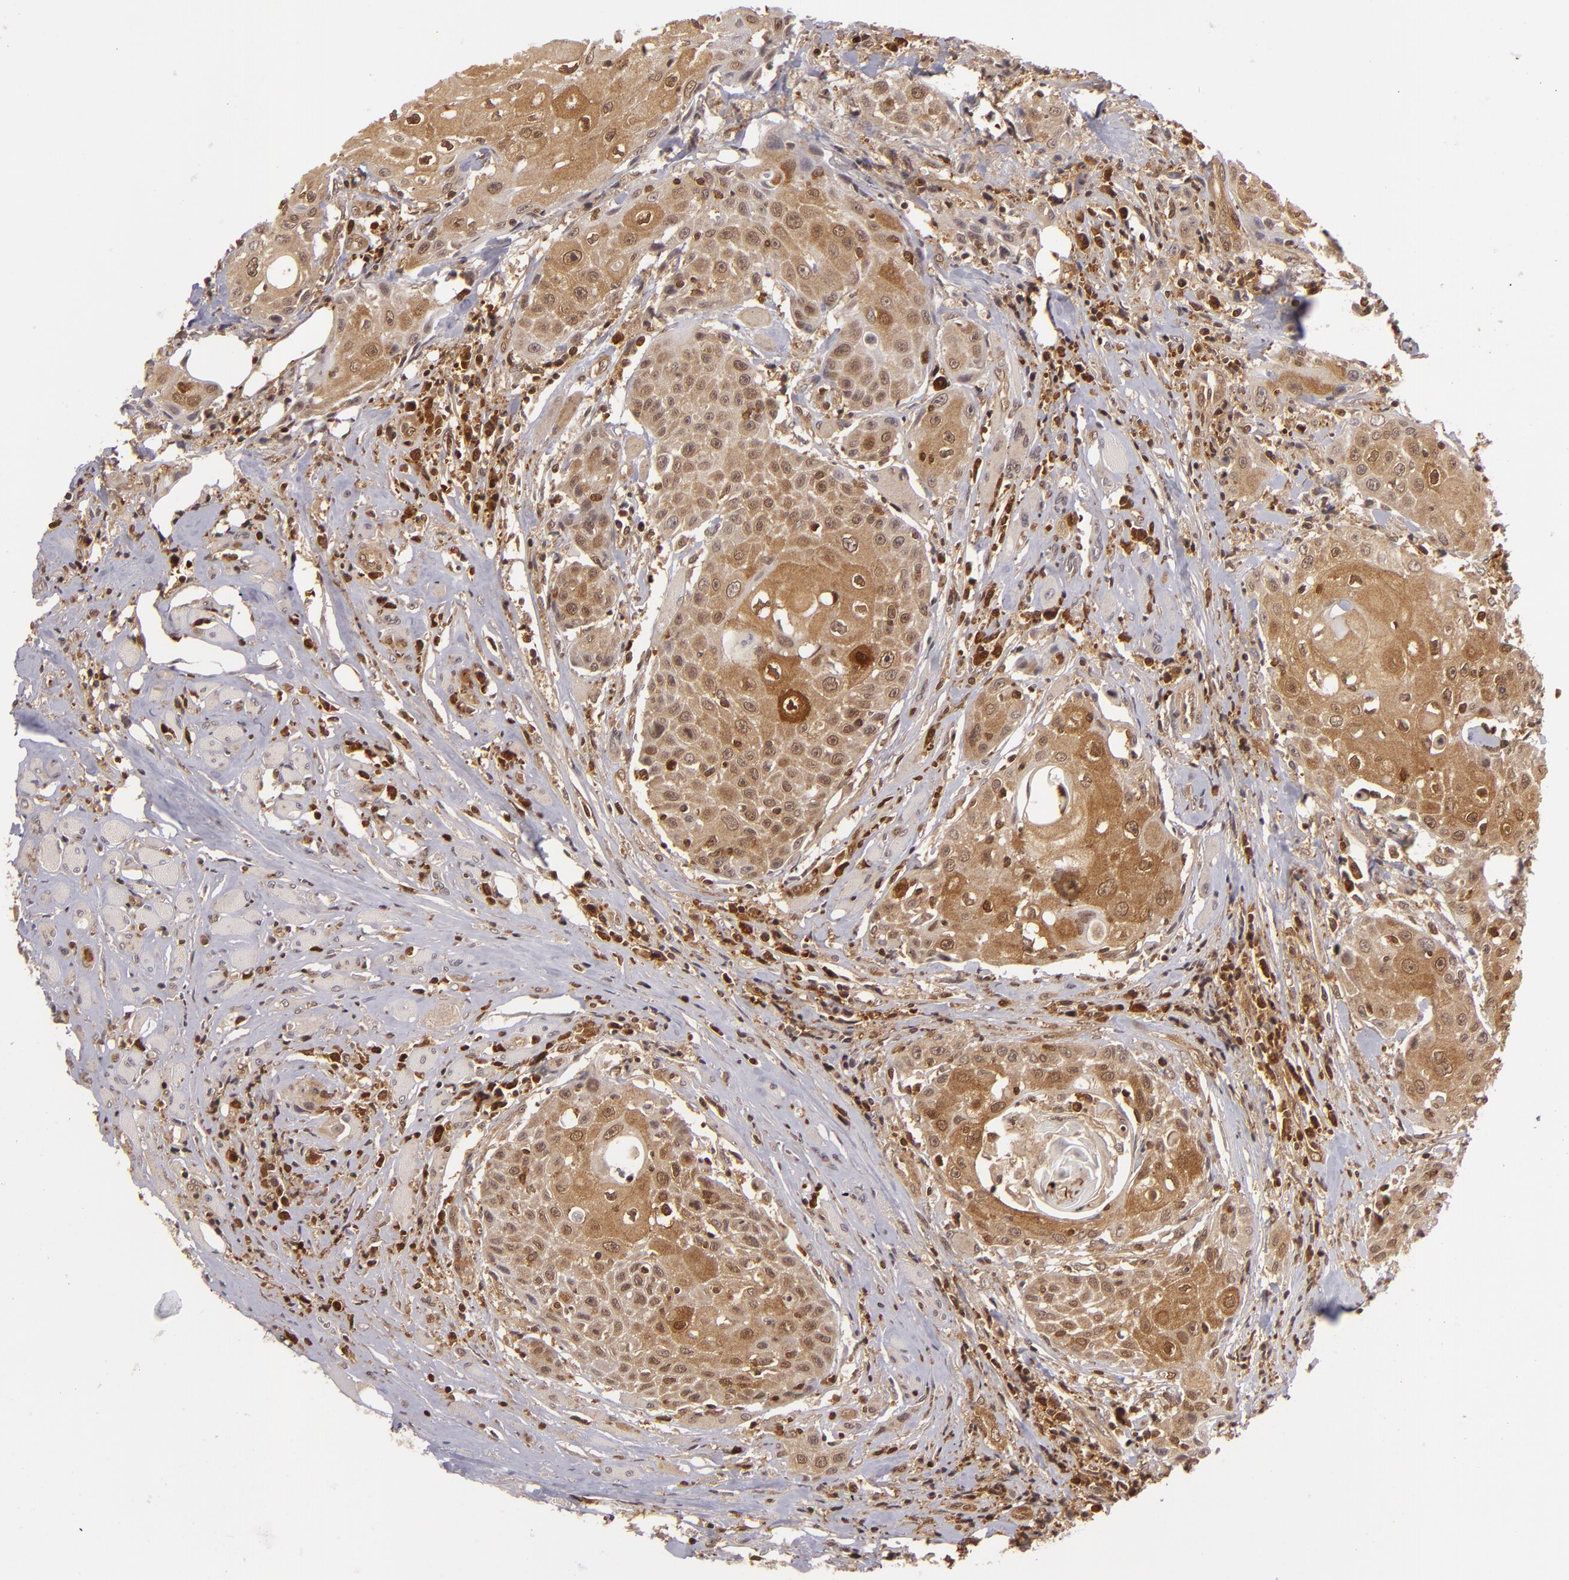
{"staining": {"intensity": "moderate", "quantity": ">75%", "location": "cytoplasmic/membranous,nuclear"}, "tissue": "head and neck cancer", "cell_type": "Tumor cells", "image_type": "cancer", "snomed": [{"axis": "morphology", "description": "Squamous cell carcinoma, NOS"}, {"axis": "topography", "description": "Oral tissue"}, {"axis": "topography", "description": "Head-Neck"}], "caption": "Head and neck cancer stained for a protein shows moderate cytoplasmic/membranous and nuclear positivity in tumor cells.", "gene": "ZBTB33", "patient": {"sex": "female", "age": 82}}